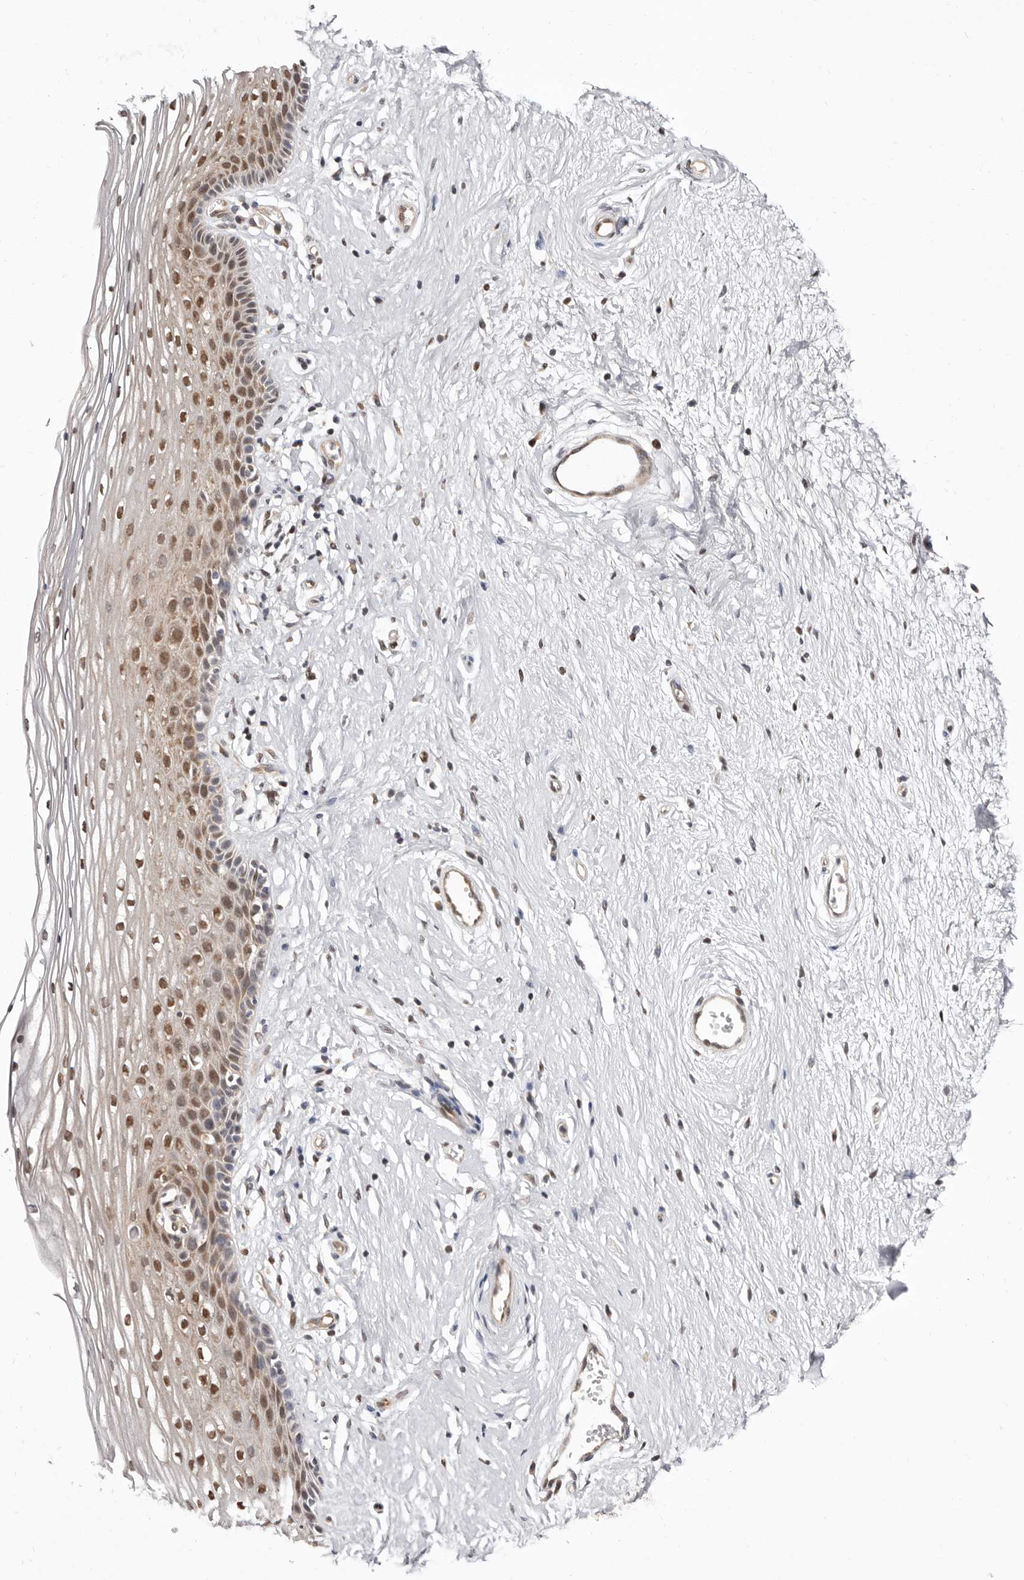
{"staining": {"intensity": "moderate", "quantity": ">75%", "location": "cytoplasmic/membranous,nuclear"}, "tissue": "vagina", "cell_type": "Squamous epithelial cells", "image_type": "normal", "snomed": [{"axis": "morphology", "description": "Normal tissue, NOS"}, {"axis": "topography", "description": "Vagina"}], "caption": "The photomicrograph shows immunohistochemical staining of benign vagina. There is moderate cytoplasmic/membranous,nuclear expression is appreciated in about >75% of squamous epithelial cells.", "gene": "GLRX3", "patient": {"sex": "female", "age": 46}}